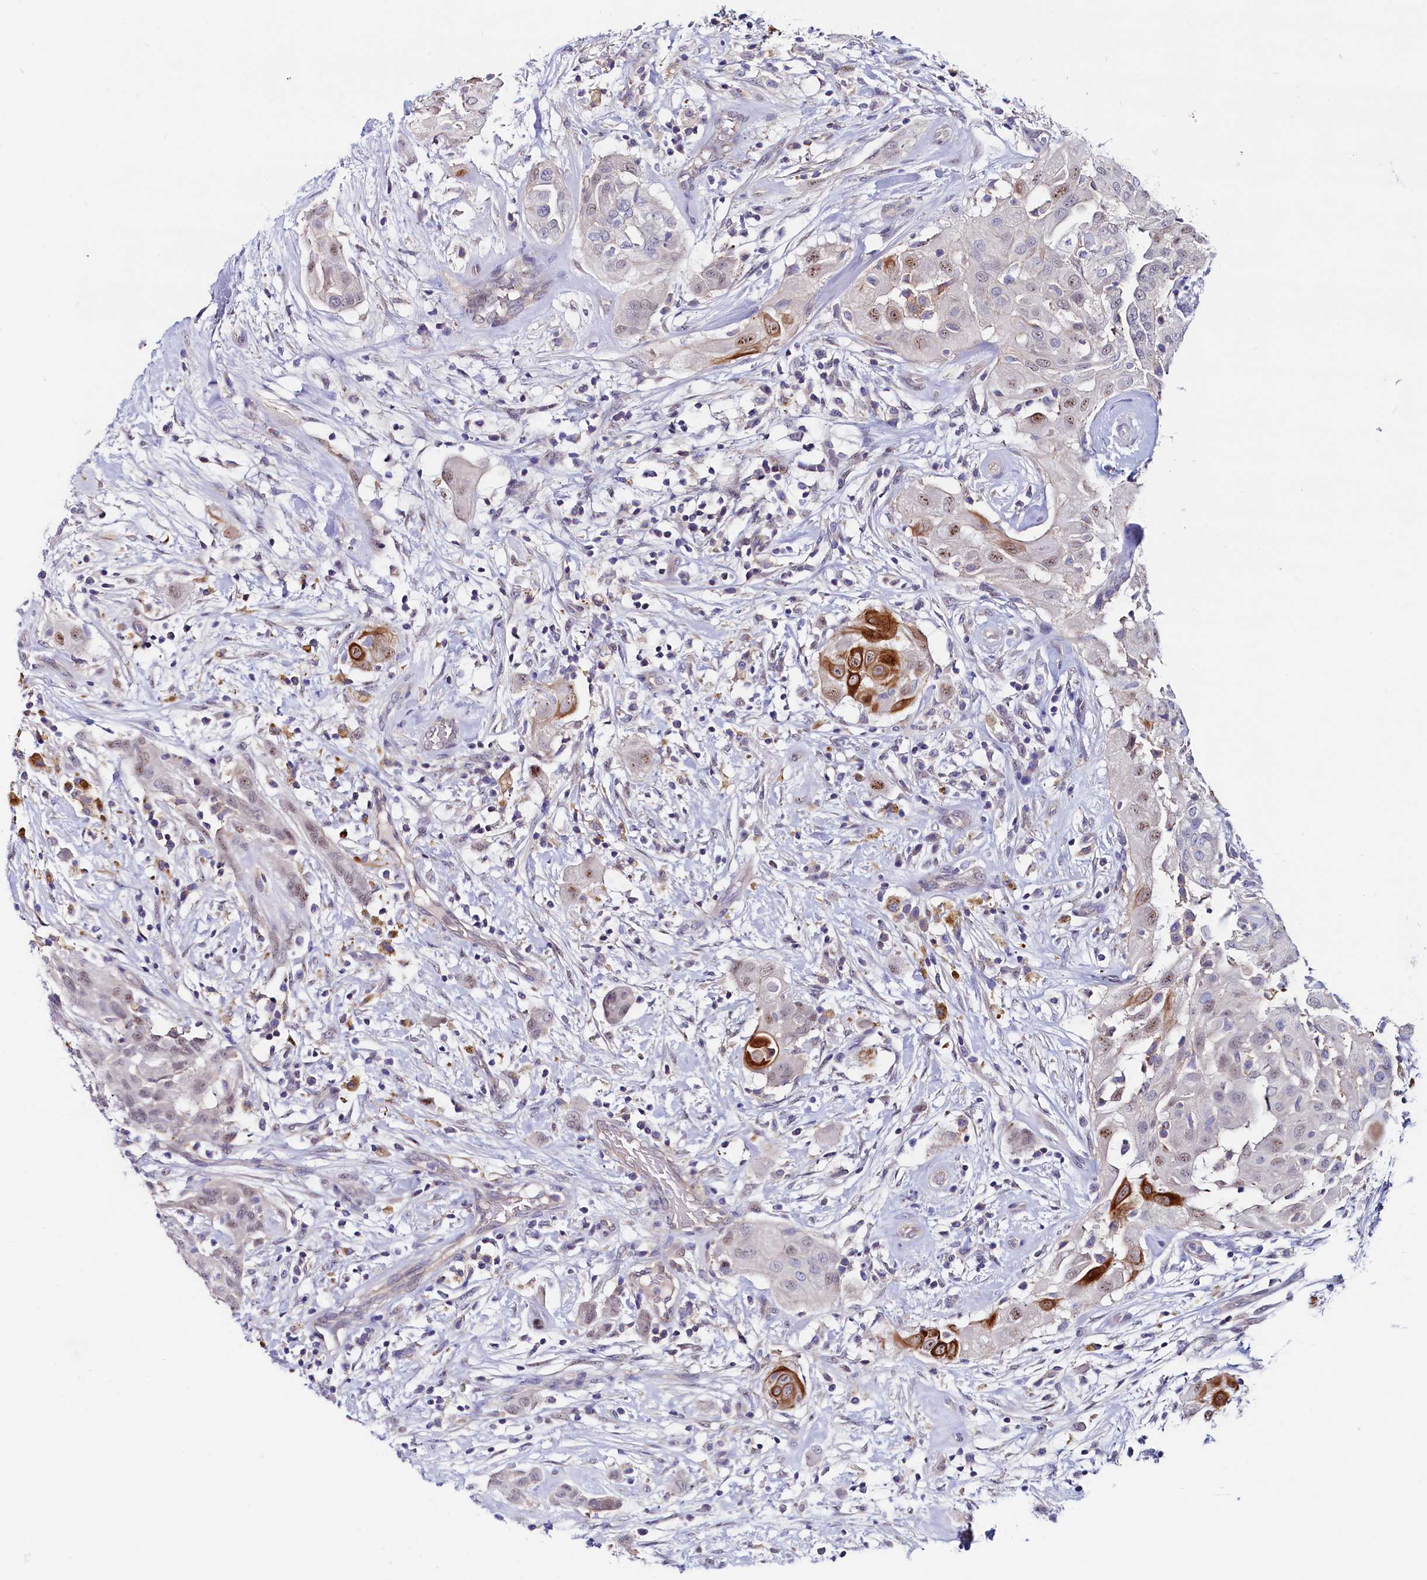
{"staining": {"intensity": "strong", "quantity": "<25%", "location": "cytoplasmic/membranous"}, "tissue": "thyroid cancer", "cell_type": "Tumor cells", "image_type": "cancer", "snomed": [{"axis": "morphology", "description": "Papillary adenocarcinoma, NOS"}, {"axis": "topography", "description": "Thyroid gland"}], "caption": "Immunohistochemical staining of thyroid cancer (papillary adenocarcinoma) shows medium levels of strong cytoplasmic/membranous staining in about <25% of tumor cells.", "gene": "ASTE1", "patient": {"sex": "female", "age": 59}}